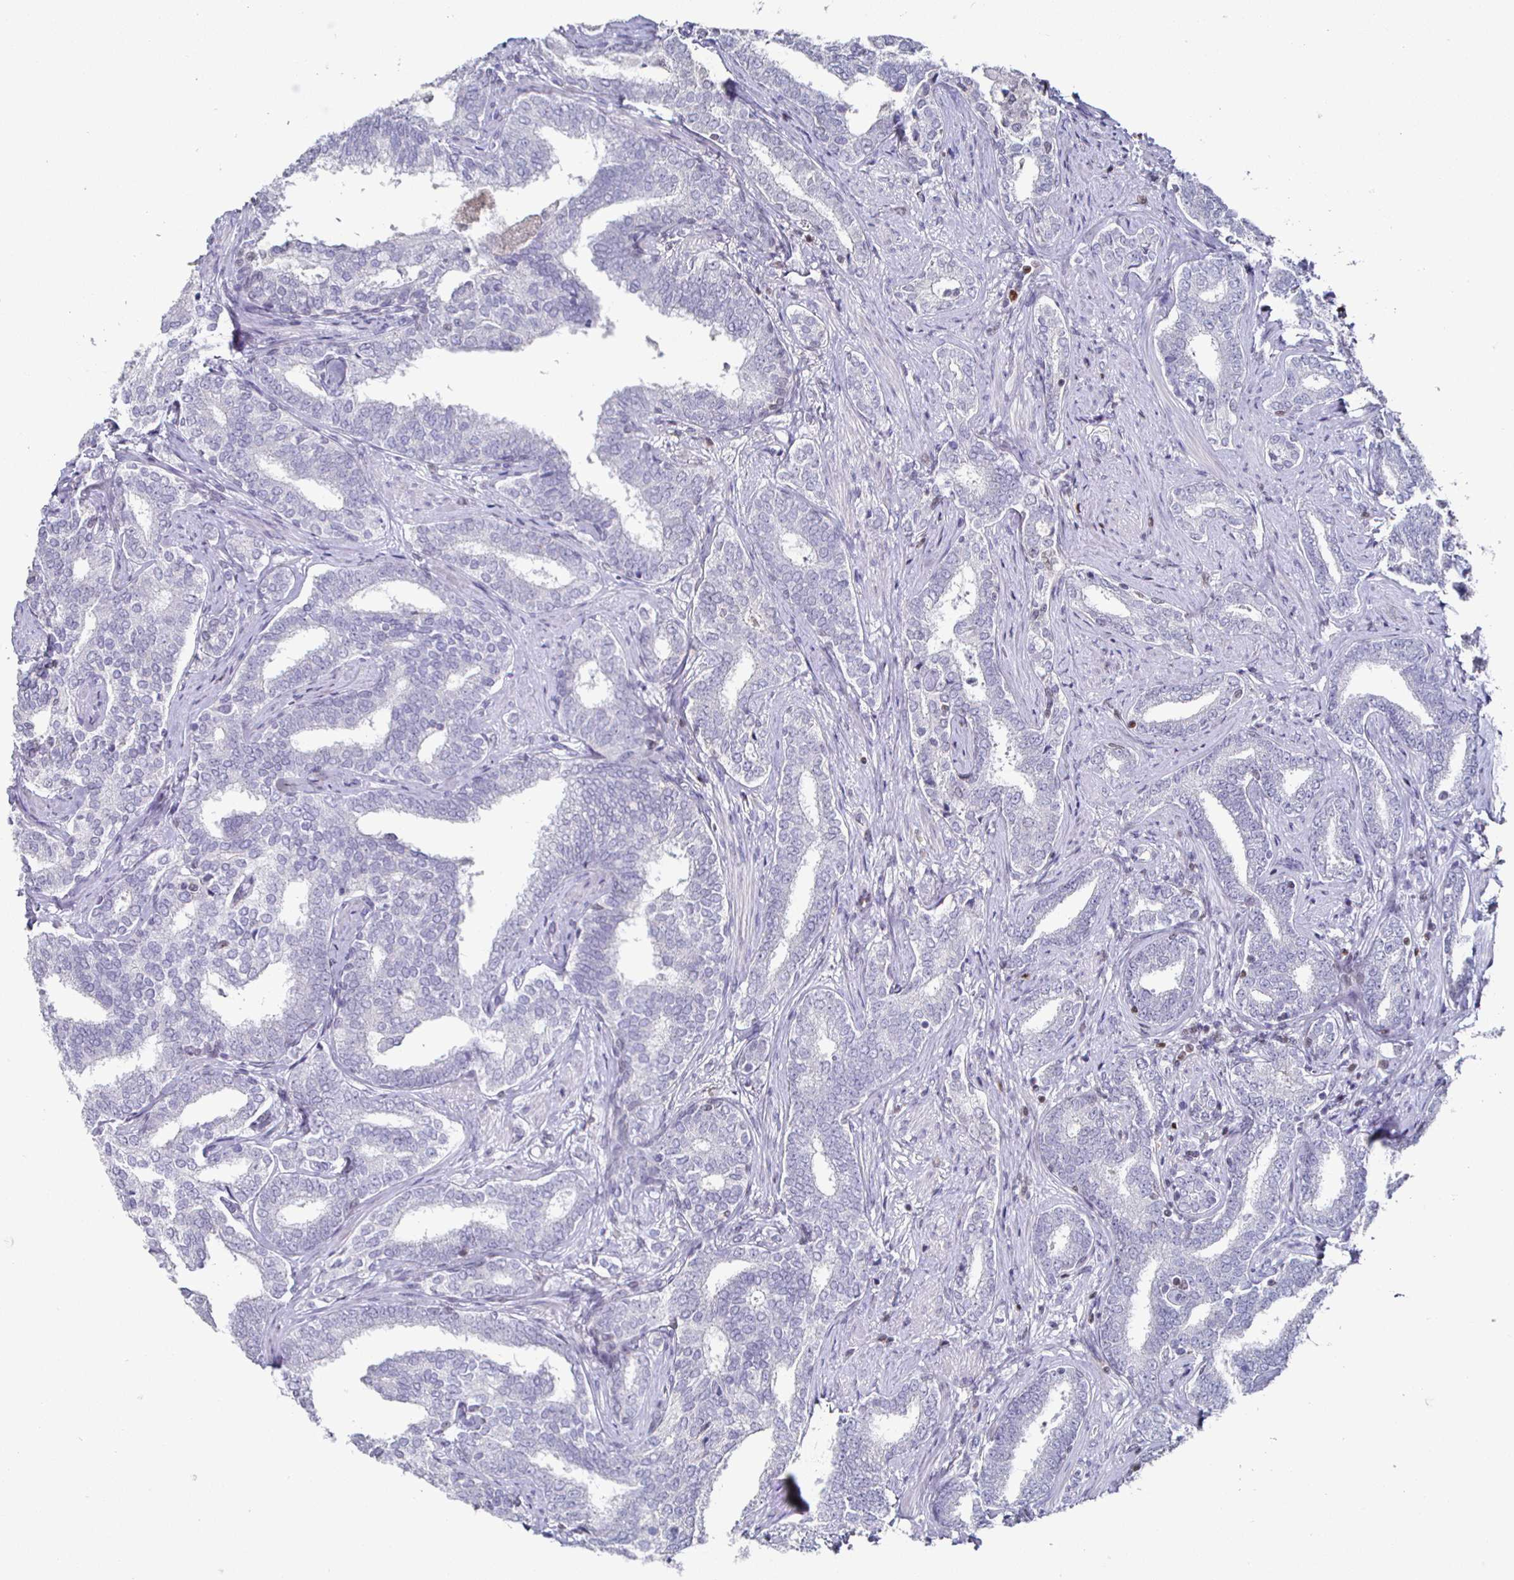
{"staining": {"intensity": "negative", "quantity": "none", "location": "none"}, "tissue": "prostate cancer", "cell_type": "Tumor cells", "image_type": "cancer", "snomed": [{"axis": "morphology", "description": "Adenocarcinoma, High grade"}, {"axis": "topography", "description": "Prostate"}], "caption": "DAB (3,3'-diaminobenzidine) immunohistochemical staining of human prostate cancer exhibits no significant expression in tumor cells.", "gene": "RUNX2", "patient": {"sex": "male", "age": 72}}